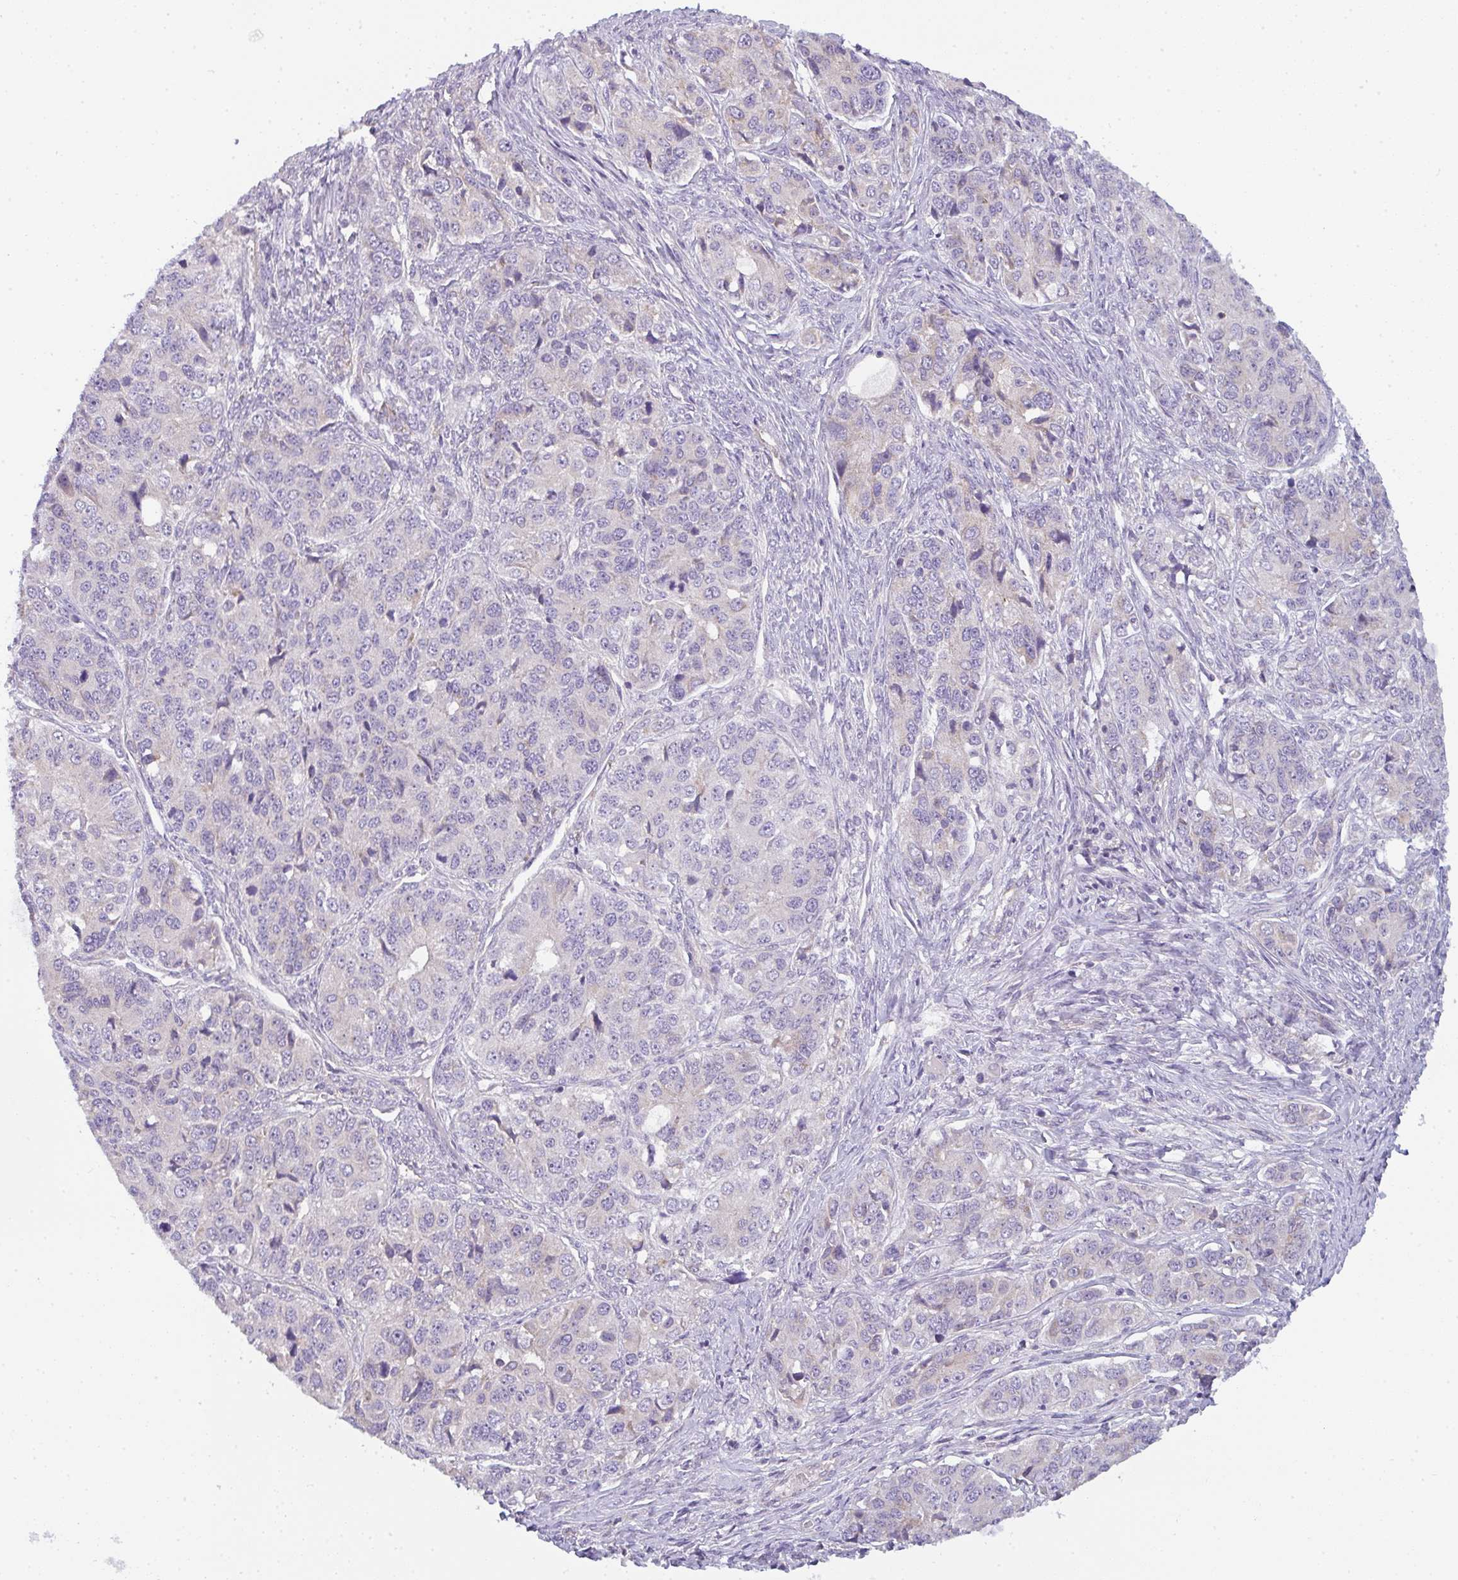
{"staining": {"intensity": "negative", "quantity": "none", "location": "none"}, "tissue": "ovarian cancer", "cell_type": "Tumor cells", "image_type": "cancer", "snomed": [{"axis": "morphology", "description": "Carcinoma, endometroid"}, {"axis": "topography", "description": "Ovary"}], "caption": "Human ovarian cancer (endometroid carcinoma) stained for a protein using immunohistochemistry (IHC) exhibits no expression in tumor cells.", "gene": "FILIP1", "patient": {"sex": "female", "age": 51}}